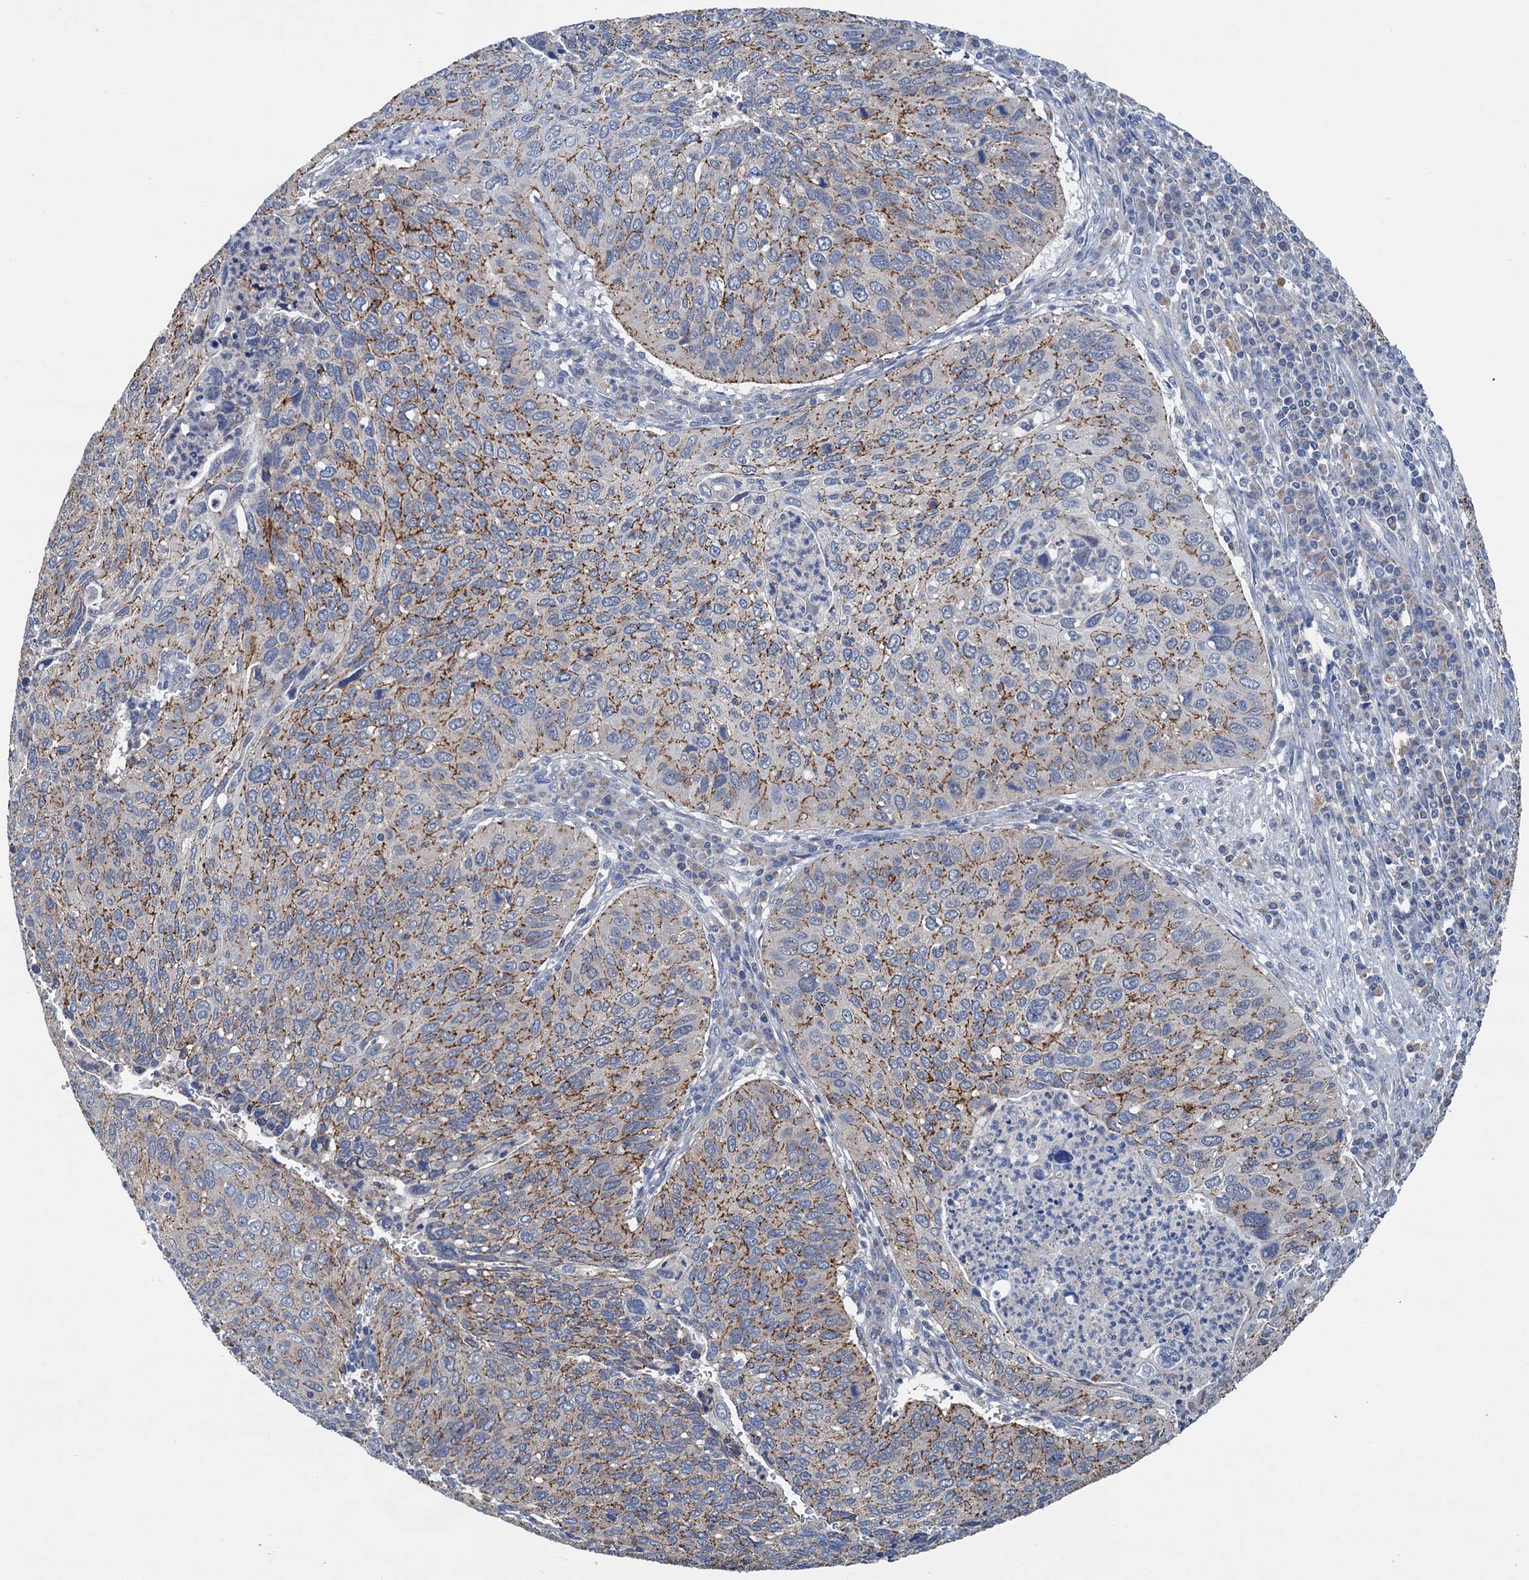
{"staining": {"intensity": "moderate", "quantity": "25%-75%", "location": "cytoplasmic/membranous"}, "tissue": "cervical cancer", "cell_type": "Tumor cells", "image_type": "cancer", "snomed": [{"axis": "morphology", "description": "Squamous cell carcinoma, NOS"}, {"axis": "topography", "description": "Cervix"}], "caption": "The immunohistochemical stain labels moderate cytoplasmic/membranous staining in tumor cells of squamous cell carcinoma (cervical) tissue.", "gene": "DGLUCY", "patient": {"sex": "female", "age": 38}}